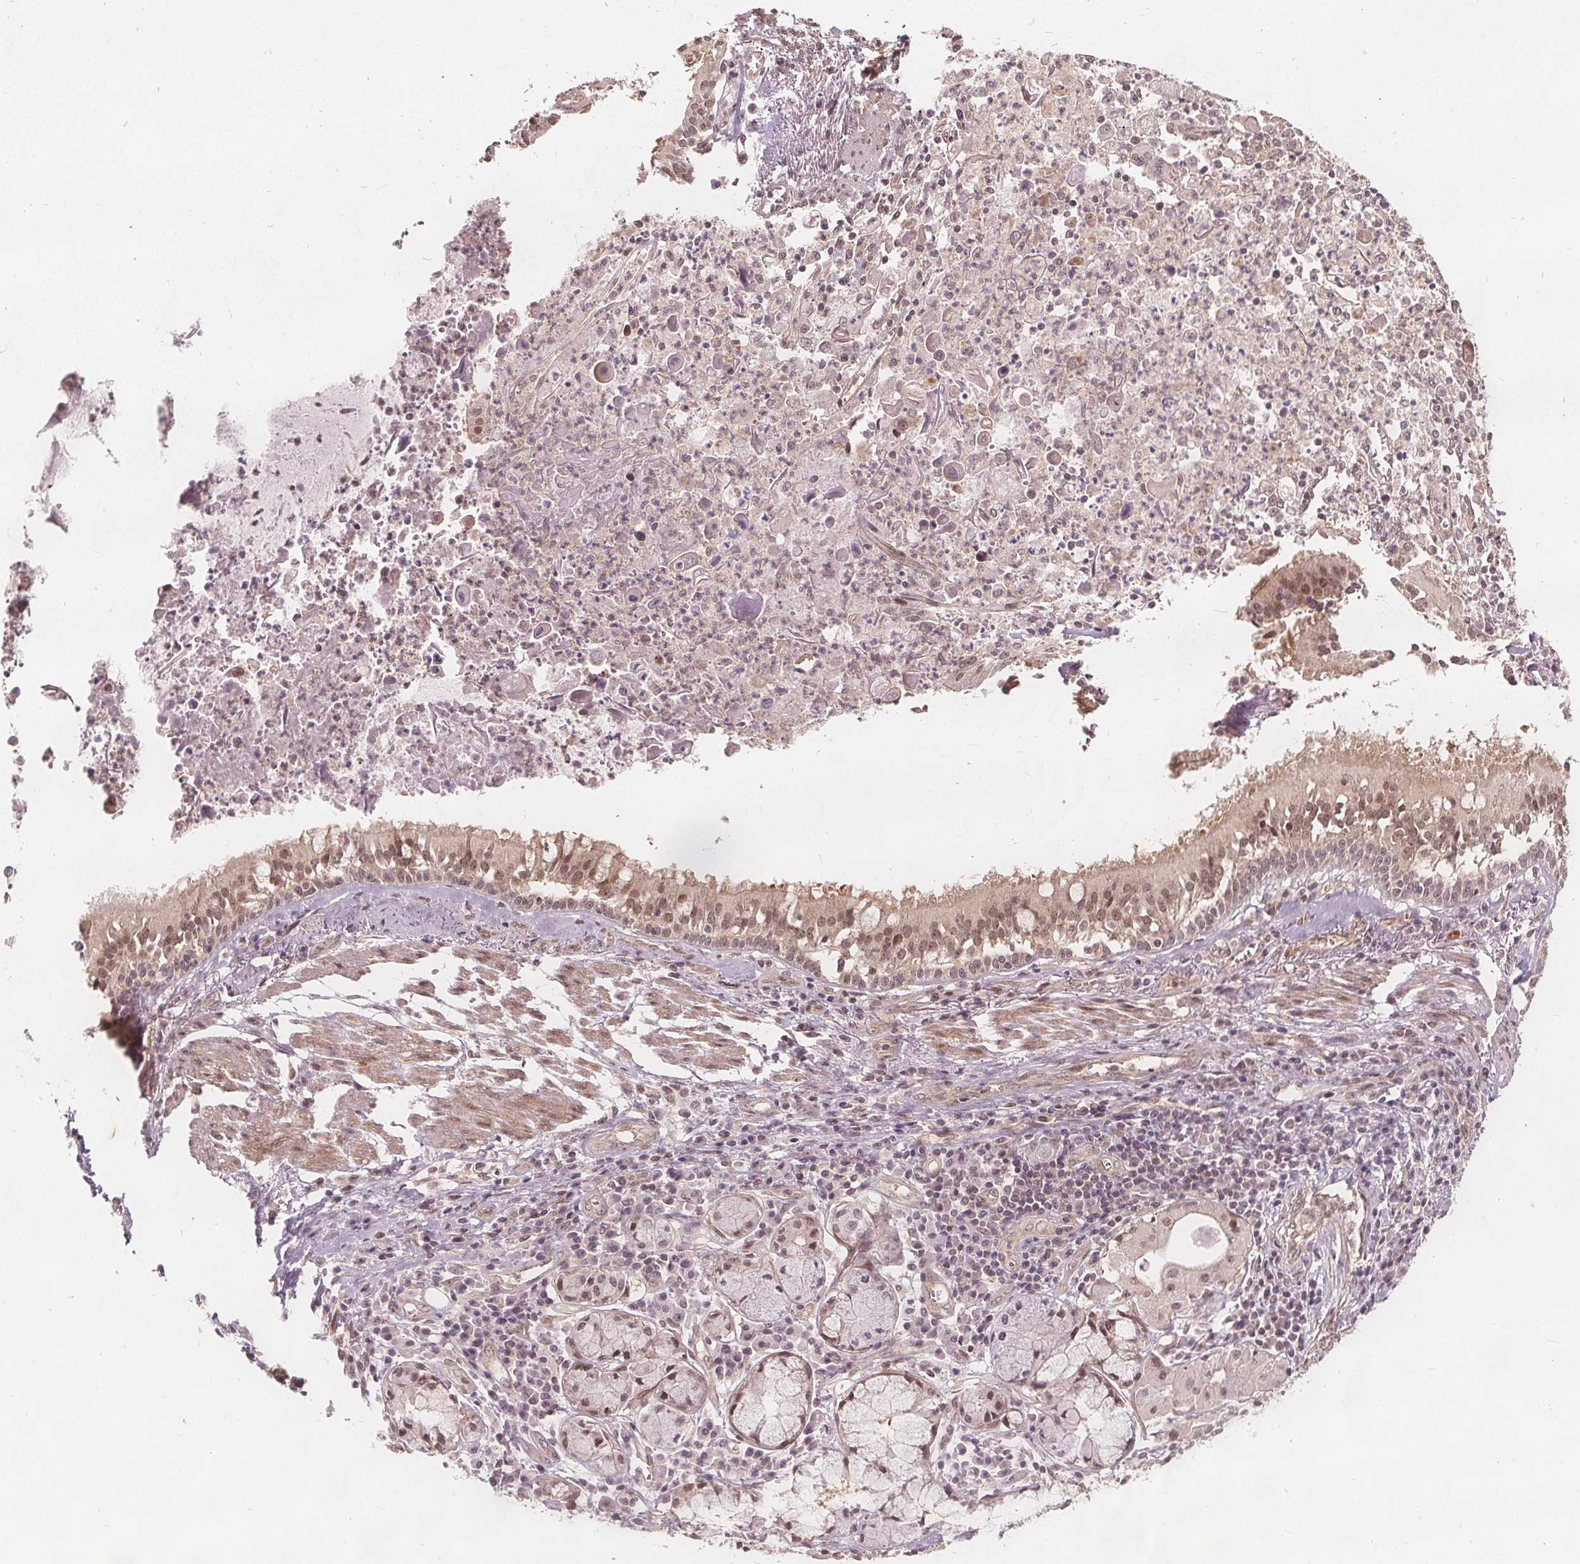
{"staining": {"intensity": "moderate", "quantity": ">75%", "location": "cytoplasmic/membranous,nuclear"}, "tissue": "lung cancer", "cell_type": "Tumor cells", "image_type": "cancer", "snomed": [{"axis": "morphology", "description": "Squamous cell carcinoma, NOS"}, {"axis": "morphology", "description": "Squamous cell carcinoma, metastatic, NOS"}, {"axis": "topography", "description": "Lung"}, {"axis": "topography", "description": "Pleura, NOS"}], "caption": "A micrograph of human lung cancer stained for a protein demonstrates moderate cytoplasmic/membranous and nuclear brown staining in tumor cells.", "gene": "PPP1CB", "patient": {"sex": "male", "age": 72}}